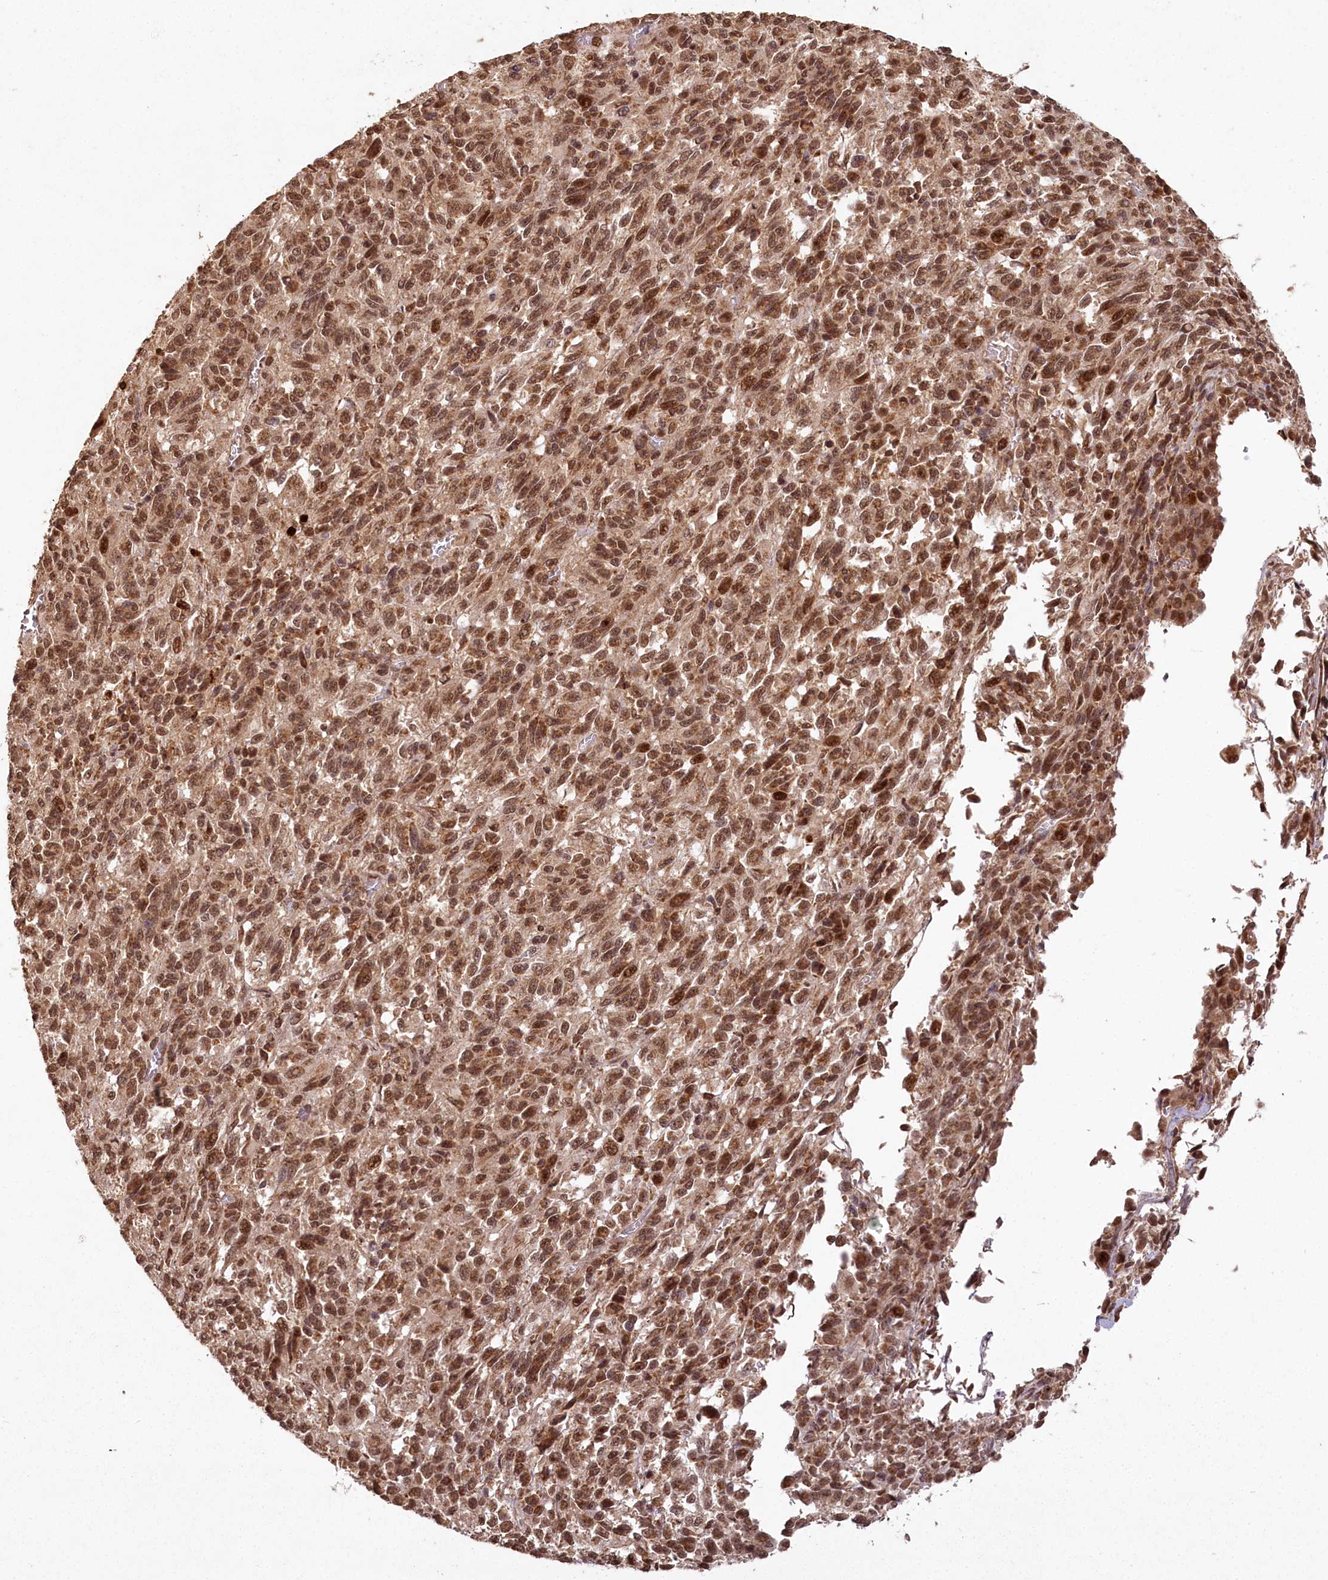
{"staining": {"intensity": "moderate", "quantity": ">75%", "location": "cytoplasmic/membranous,nuclear"}, "tissue": "melanoma", "cell_type": "Tumor cells", "image_type": "cancer", "snomed": [{"axis": "morphology", "description": "Malignant melanoma, Metastatic site"}, {"axis": "topography", "description": "Lung"}], "caption": "Malignant melanoma (metastatic site) was stained to show a protein in brown. There is medium levels of moderate cytoplasmic/membranous and nuclear positivity in about >75% of tumor cells. Nuclei are stained in blue.", "gene": "MICU1", "patient": {"sex": "male", "age": 64}}